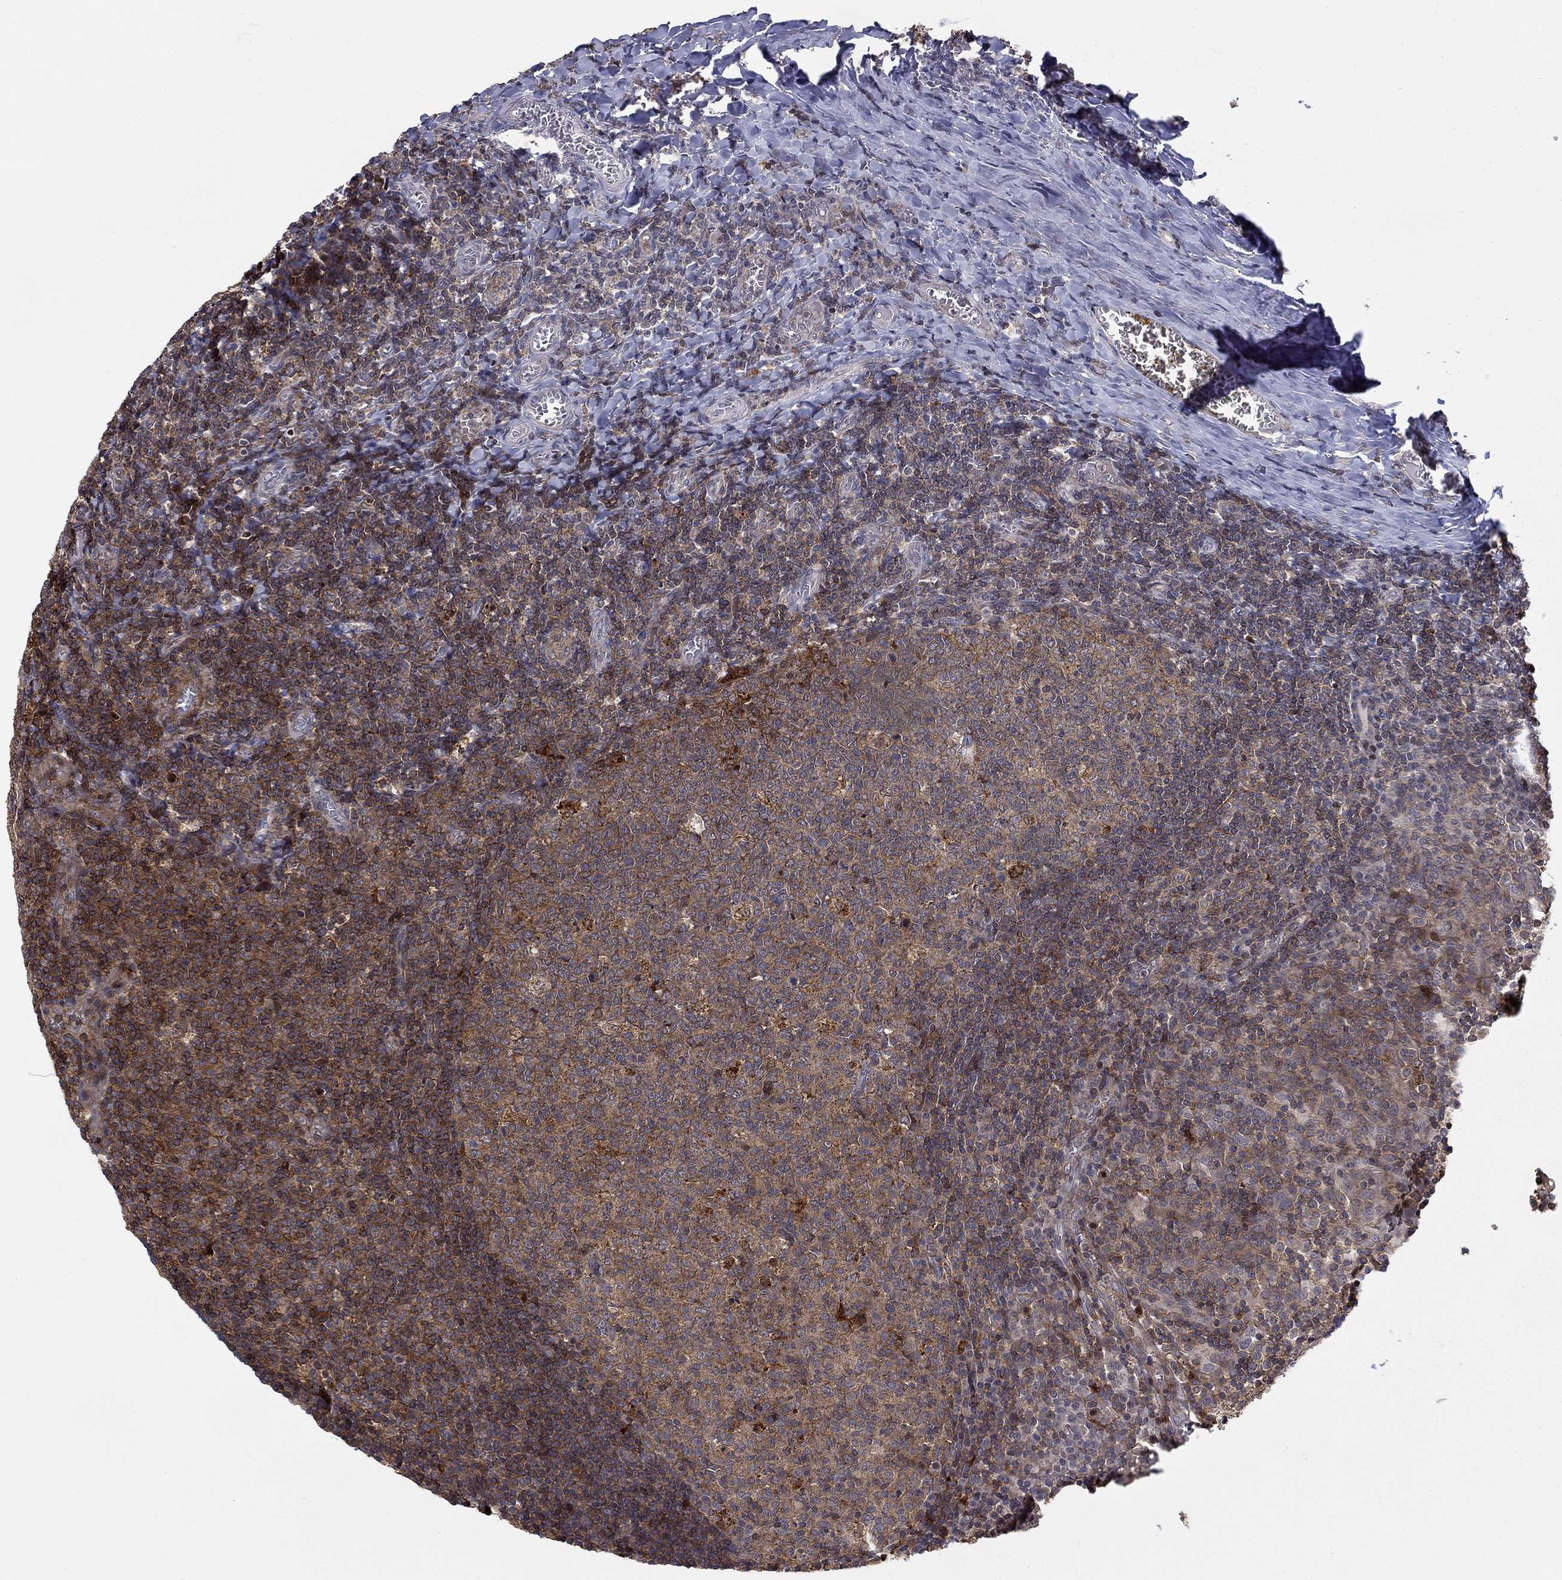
{"staining": {"intensity": "strong", "quantity": "<25%", "location": "cytoplasmic/membranous"}, "tissue": "tonsil", "cell_type": "Germinal center cells", "image_type": "normal", "snomed": [{"axis": "morphology", "description": "Normal tissue, NOS"}, {"axis": "topography", "description": "Tonsil"}], "caption": "Germinal center cells exhibit medium levels of strong cytoplasmic/membranous staining in approximately <25% of cells in normal human tonsil. (DAB (3,3'-diaminobenzidine) IHC with brightfield microscopy, high magnification).", "gene": "LPCAT4", "patient": {"sex": "female", "age": 13}}